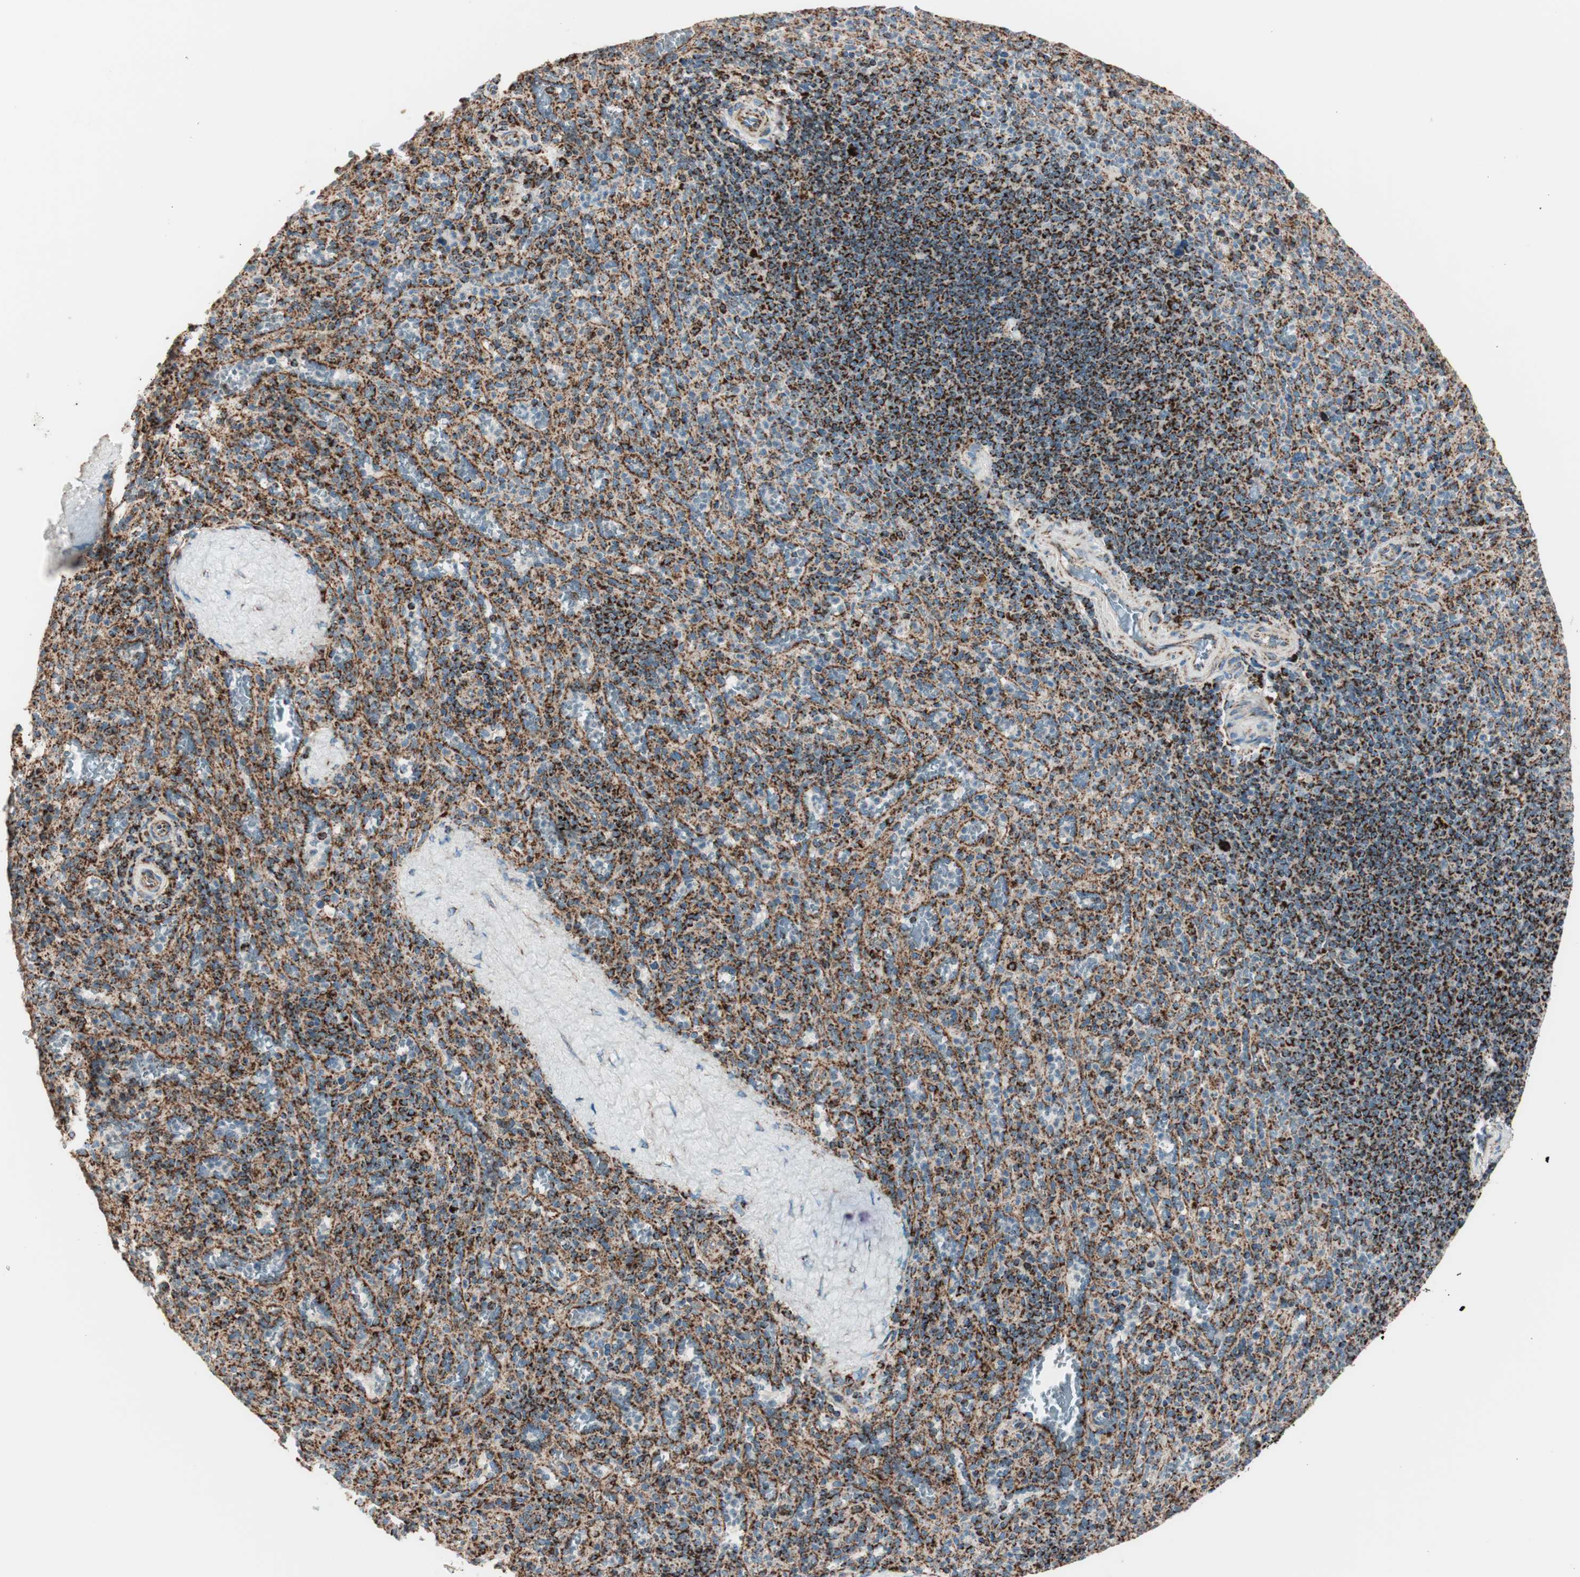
{"staining": {"intensity": "strong", "quantity": "25%-75%", "location": "cytoplasmic/membranous"}, "tissue": "spleen", "cell_type": "Cells in red pulp", "image_type": "normal", "snomed": [{"axis": "morphology", "description": "Normal tissue, NOS"}, {"axis": "topography", "description": "Spleen"}], "caption": "IHC of benign human spleen displays high levels of strong cytoplasmic/membranous positivity in about 25%-75% of cells in red pulp. (DAB (3,3'-diaminobenzidine) = brown stain, brightfield microscopy at high magnification).", "gene": "TOMM22", "patient": {"sex": "male", "age": 36}}